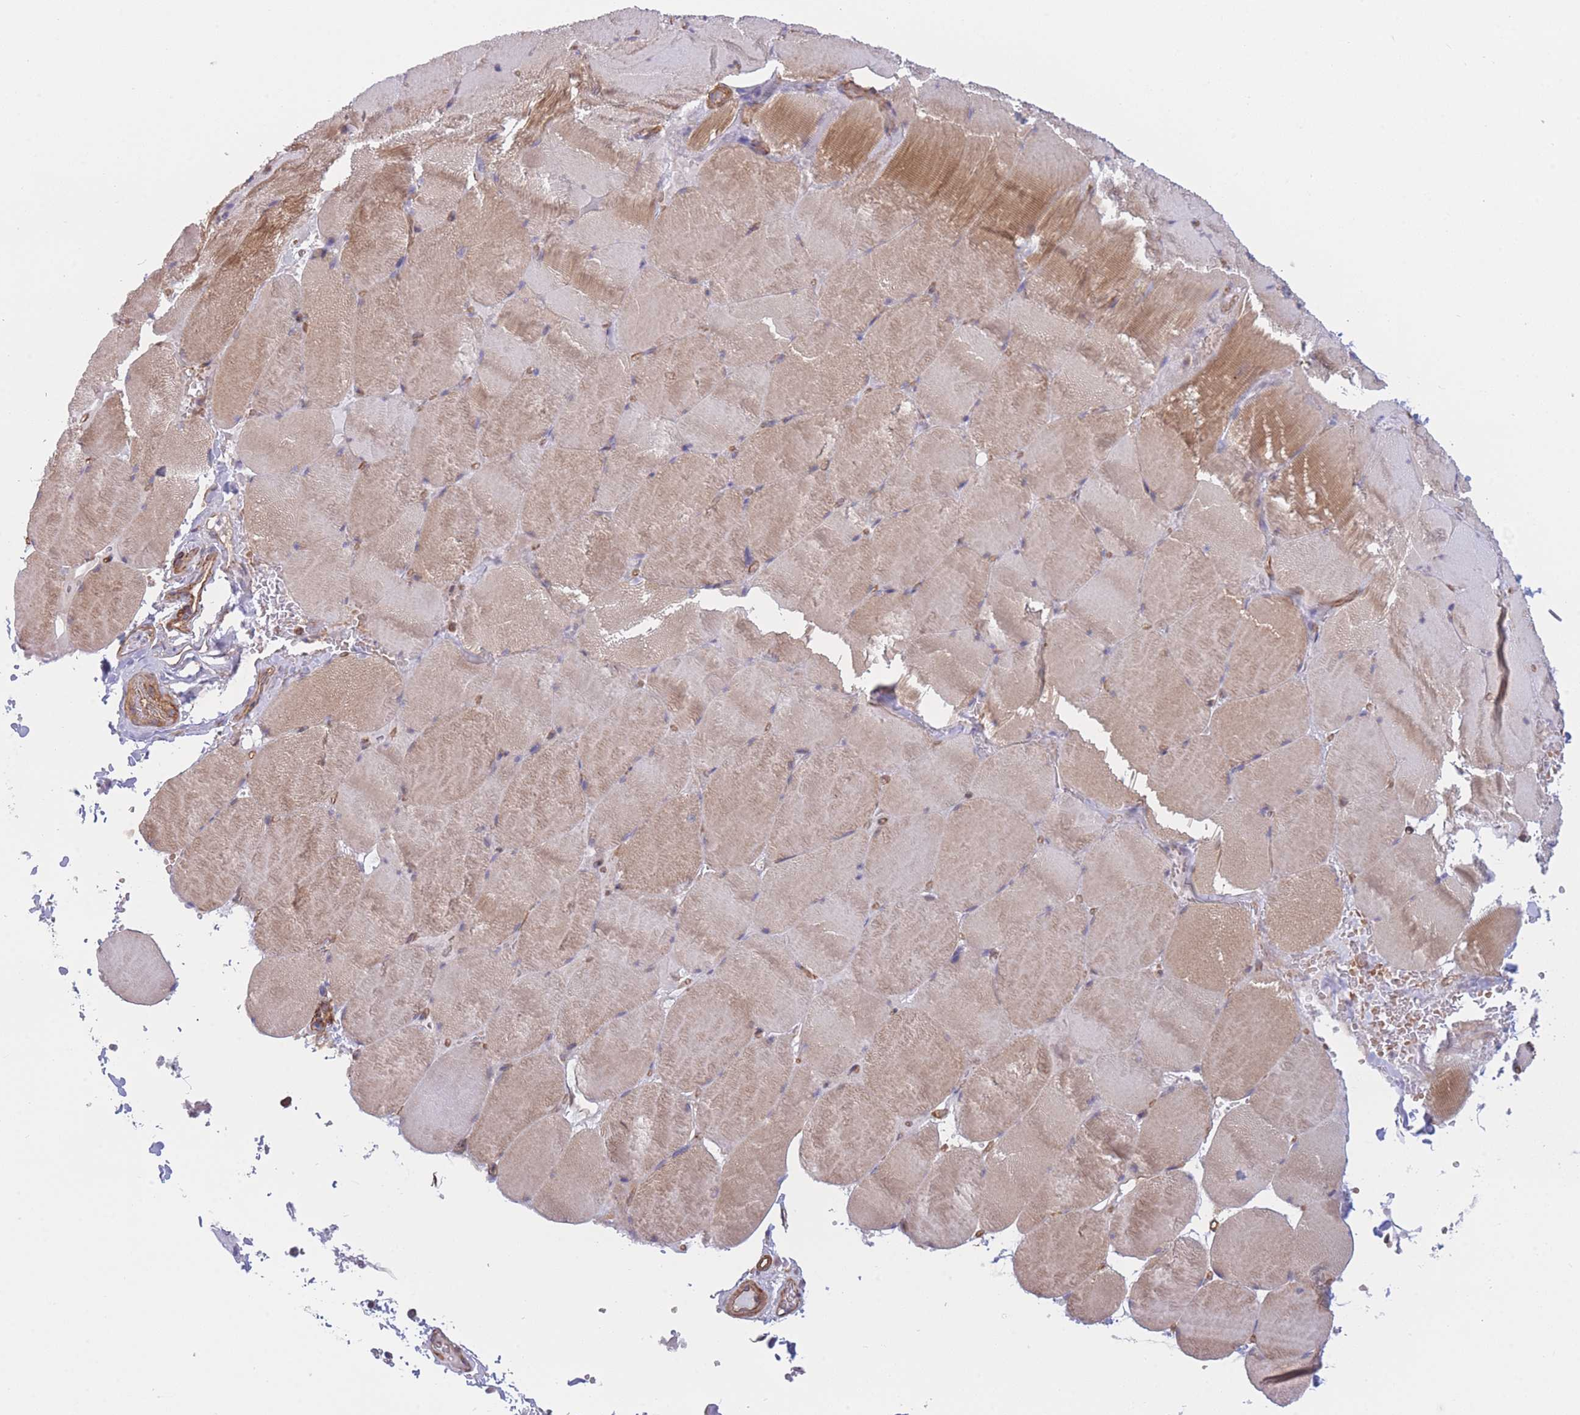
{"staining": {"intensity": "moderate", "quantity": ">75%", "location": "cytoplasmic/membranous"}, "tissue": "skeletal muscle", "cell_type": "Myocytes", "image_type": "normal", "snomed": [{"axis": "morphology", "description": "Normal tissue, NOS"}, {"axis": "topography", "description": "Skeletal muscle"}, {"axis": "topography", "description": "Head-Neck"}], "caption": "Immunohistochemistry micrograph of unremarkable skeletal muscle: skeletal muscle stained using immunohistochemistry (IHC) reveals medium levels of moderate protein expression localized specifically in the cytoplasmic/membranous of myocytes, appearing as a cytoplasmic/membranous brown color.", "gene": "CDC25B", "patient": {"sex": "male", "age": 66}}